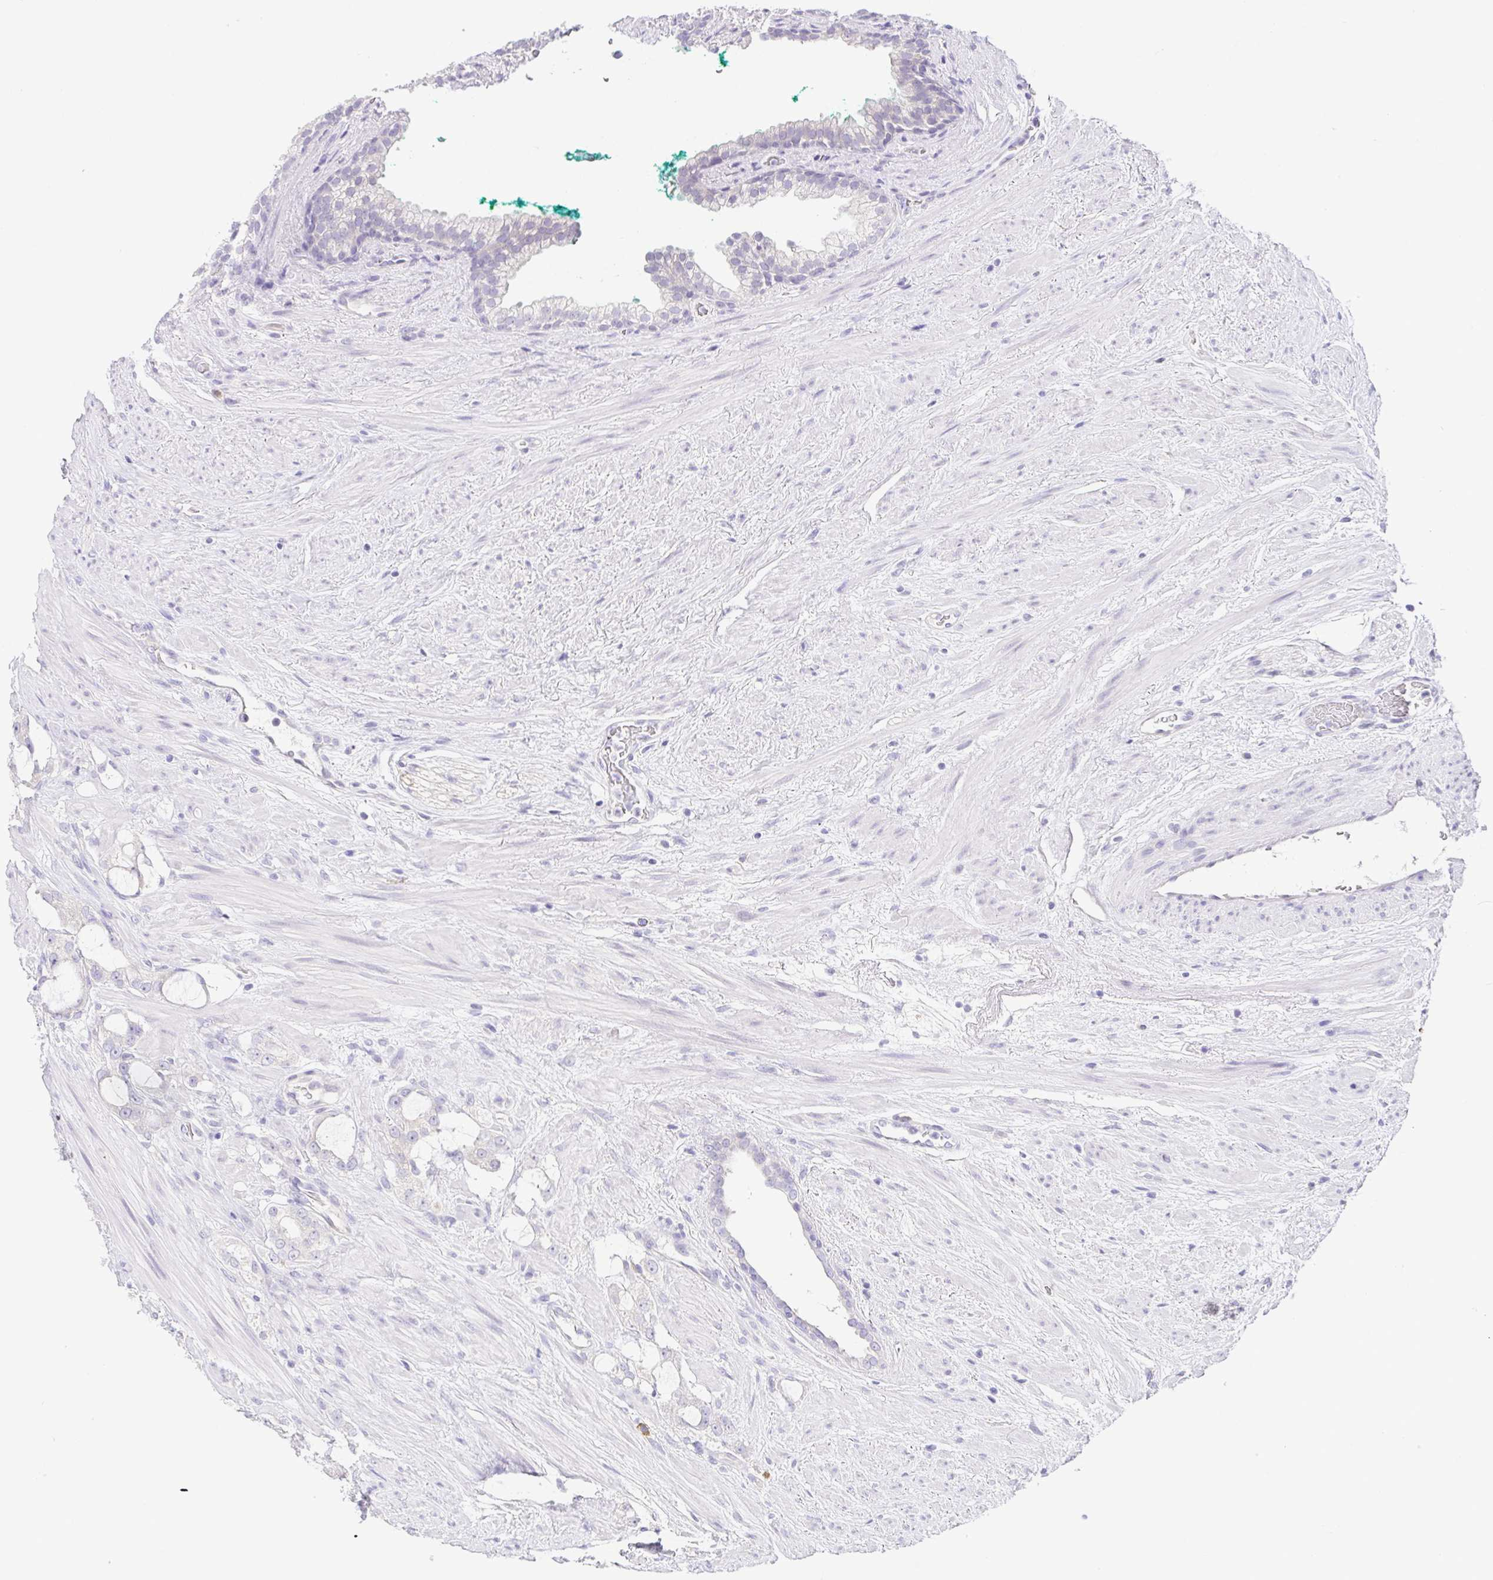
{"staining": {"intensity": "negative", "quantity": "none", "location": "none"}, "tissue": "prostate cancer", "cell_type": "Tumor cells", "image_type": "cancer", "snomed": [{"axis": "morphology", "description": "Adenocarcinoma, High grade"}, {"axis": "topography", "description": "Prostate"}], "caption": "Human prostate cancer stained for a protein using immunohistochemistry demonstrates no positivity in tumor cells.", "gene": "KRTDAP", "patient": {"sex": "male", "age": 65}}